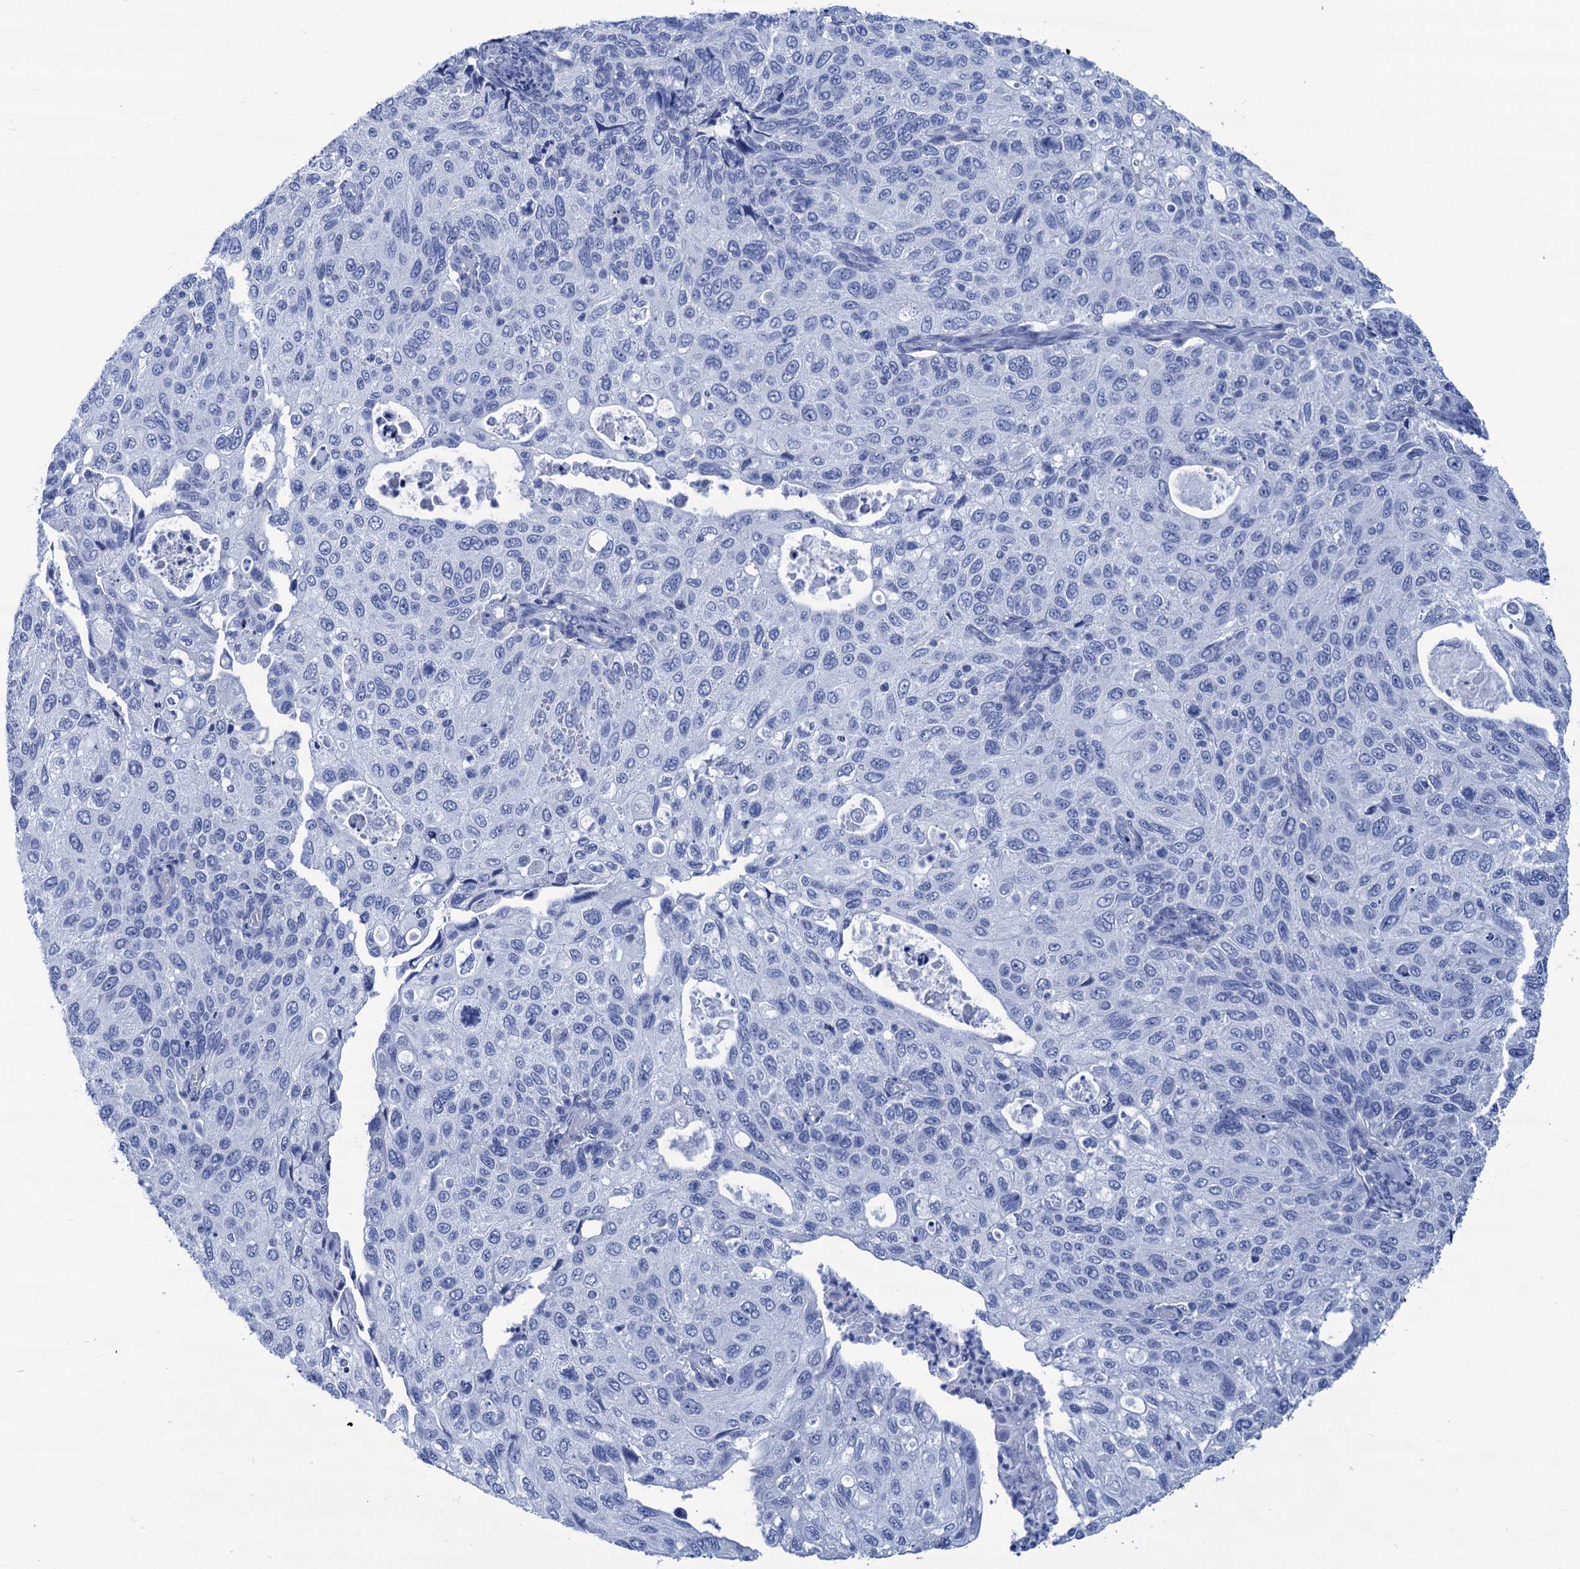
{"staining": {"intensity": "negative", "quantity": "none", "location": "none"}, "tissue": "cervical cancer", "cell_type": "Tumor cells", "image_type": "cancer", "snomed": [{"axis": "morphology", "description": "Squamous cell carcinoma, NOS"}, {"axis": "topography", "description": "Cervix"}], "caption": "Tumor cells are negative for brown protein staining in cervical cancer. (Immunohistochemistry (ihc), brightfield microscopy, high magnification).", "gene": "CABYR", "patient": {"sex": "female", "age": 70}}